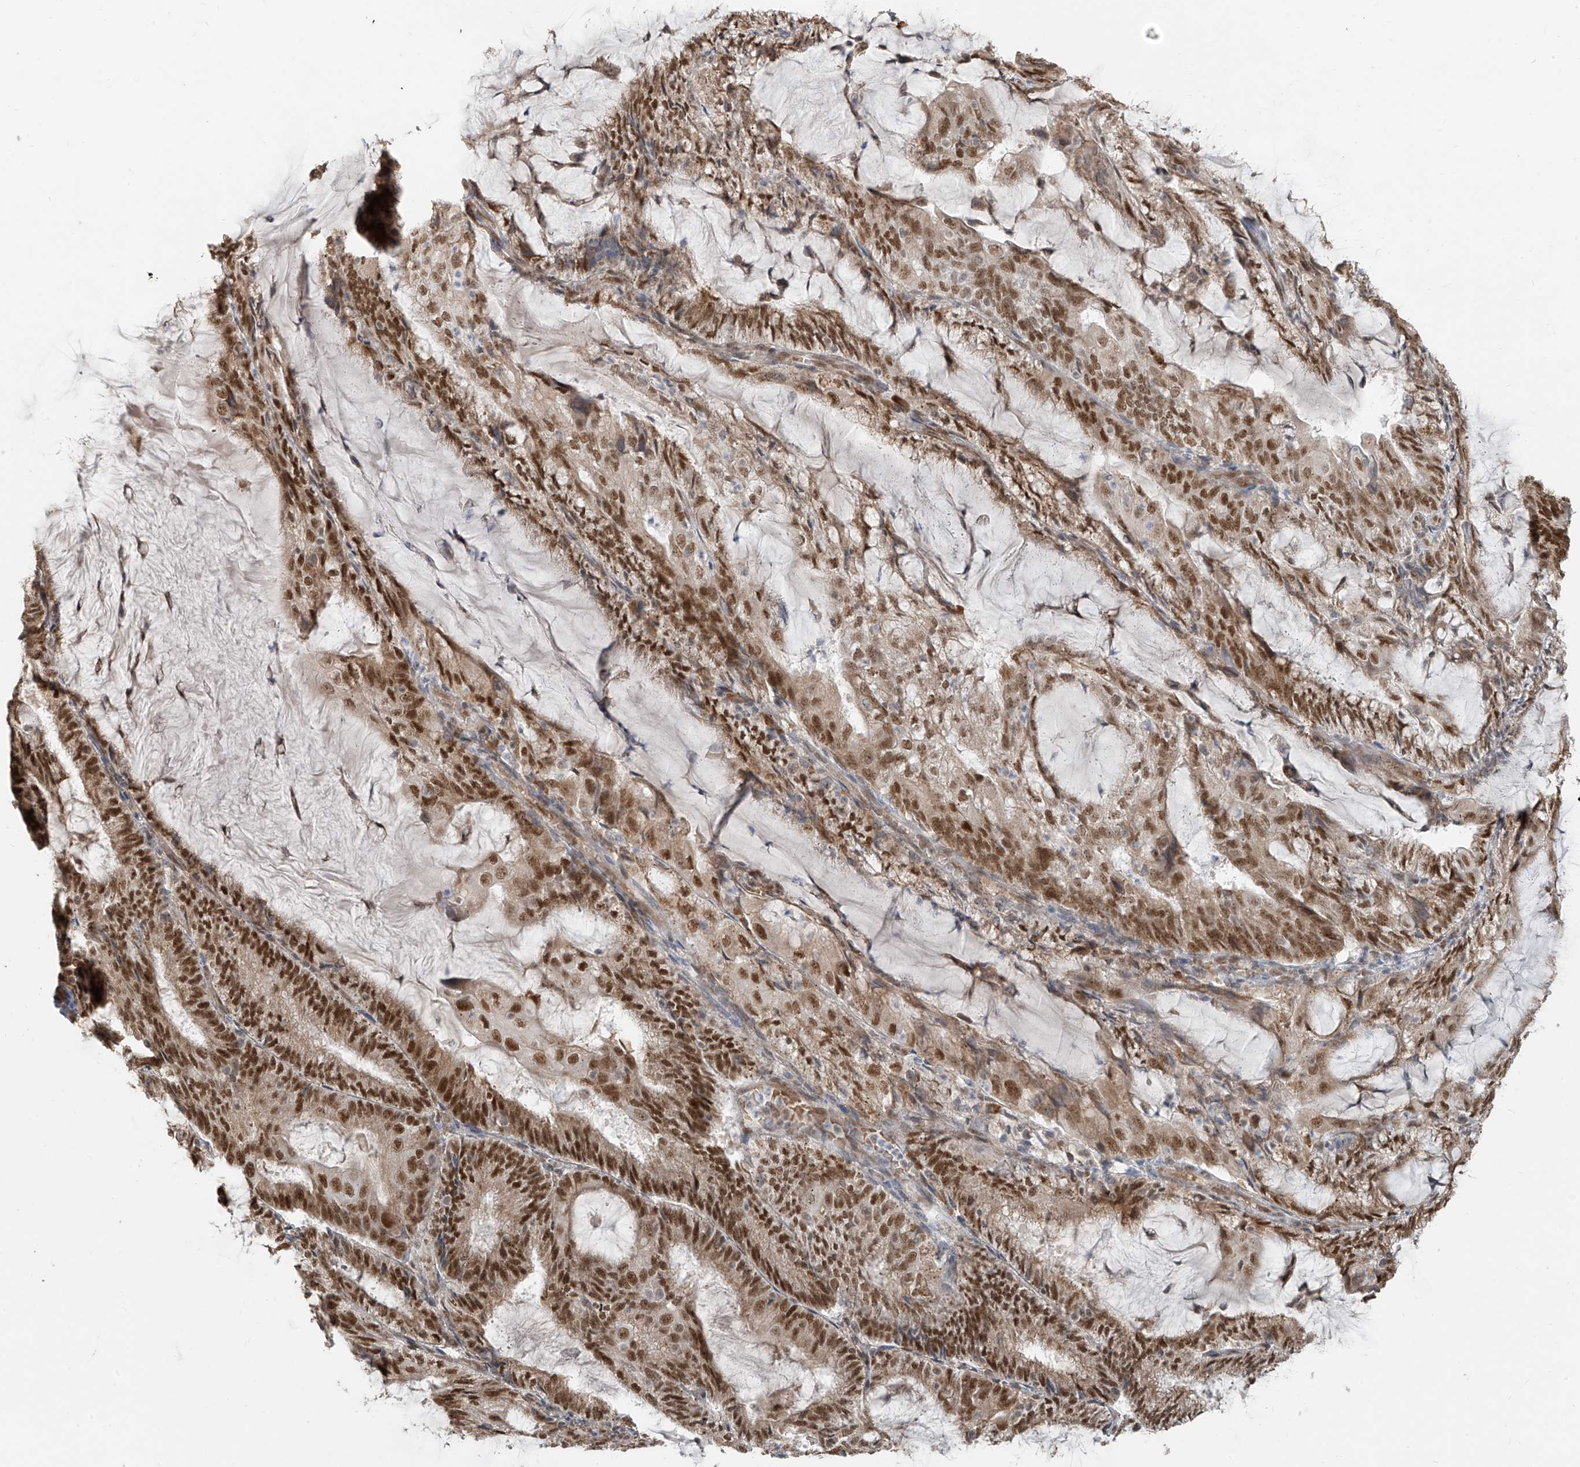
{"staining": {"intensity": "moderate", "quantity": ">75%", "location": "nuclear"}, "tissue": "endometrial cancer", "cell_type": "Tumor cells", "image_type": "cancer", "snomed": [{"axis": "morphology", "description": "Adenocarcinoma, NOS"}, {"axis": "topography", "description": "Endometrium"}], "caption": "The histopathology image demonstrates immunohistochemical staining of endometrial adenocarcinoma. There is moderate nuclear expression is appreciated in approximately >75% of tumor cells. The protein of interest is shown in brown color, while the nuclei are stained blue.", "gene": "ZMYM2", "patient": {"sex": "female", "age": 81}}